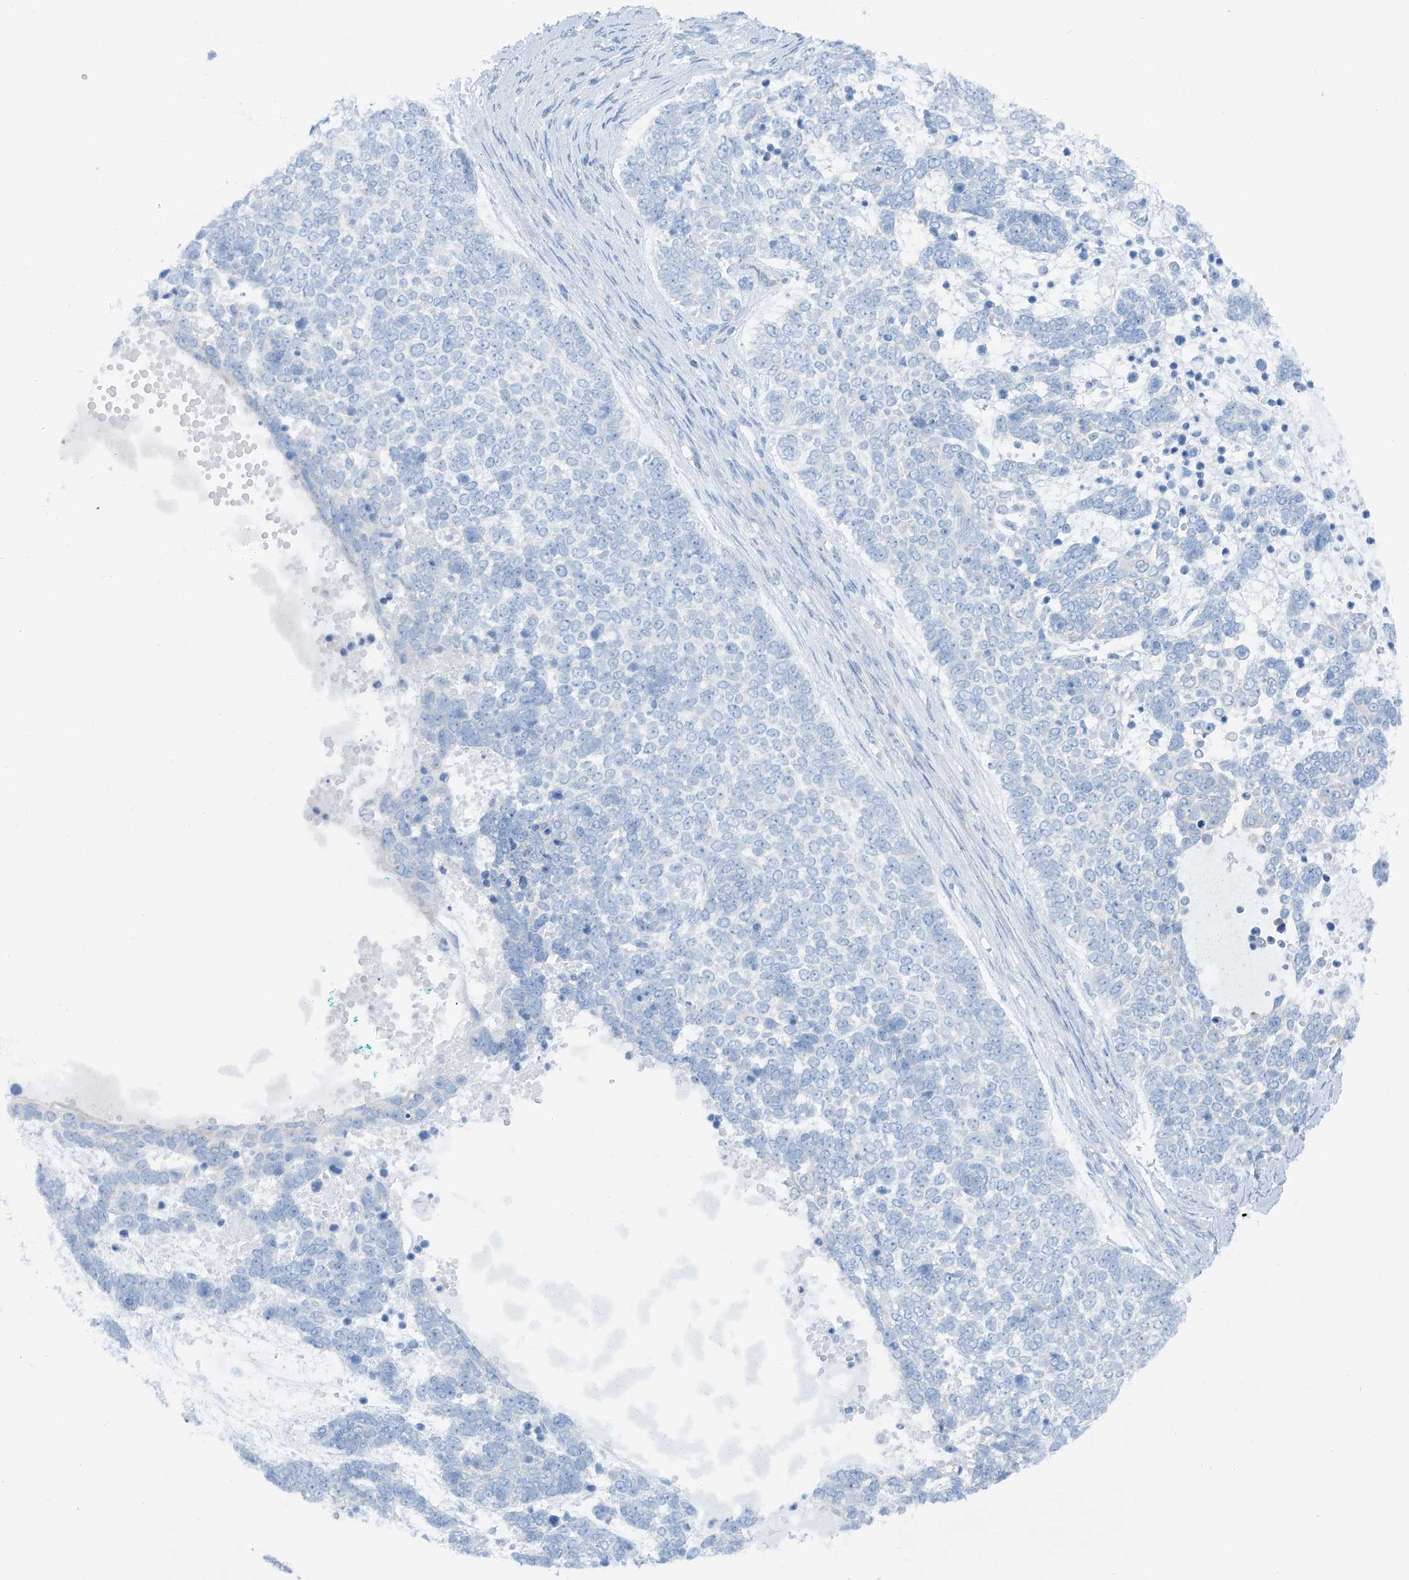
{"staining": {"intensity": "negative", "quantity": "none", "location": "none"}, "tissue": "skin cancer", "cell_type": "Tumor cells", "image_type": "cancer", "snomed": [{"axis": "morphology", "description": "Basal cell carcinoma"}, {"axis": "topography", "description": "Skin"}], "caption": "Tumor cells show no significant protein expression in basal cell carcinoma (skin).", "gene": "MAGI1", "patient": {"sex": "female", "age": 81}}